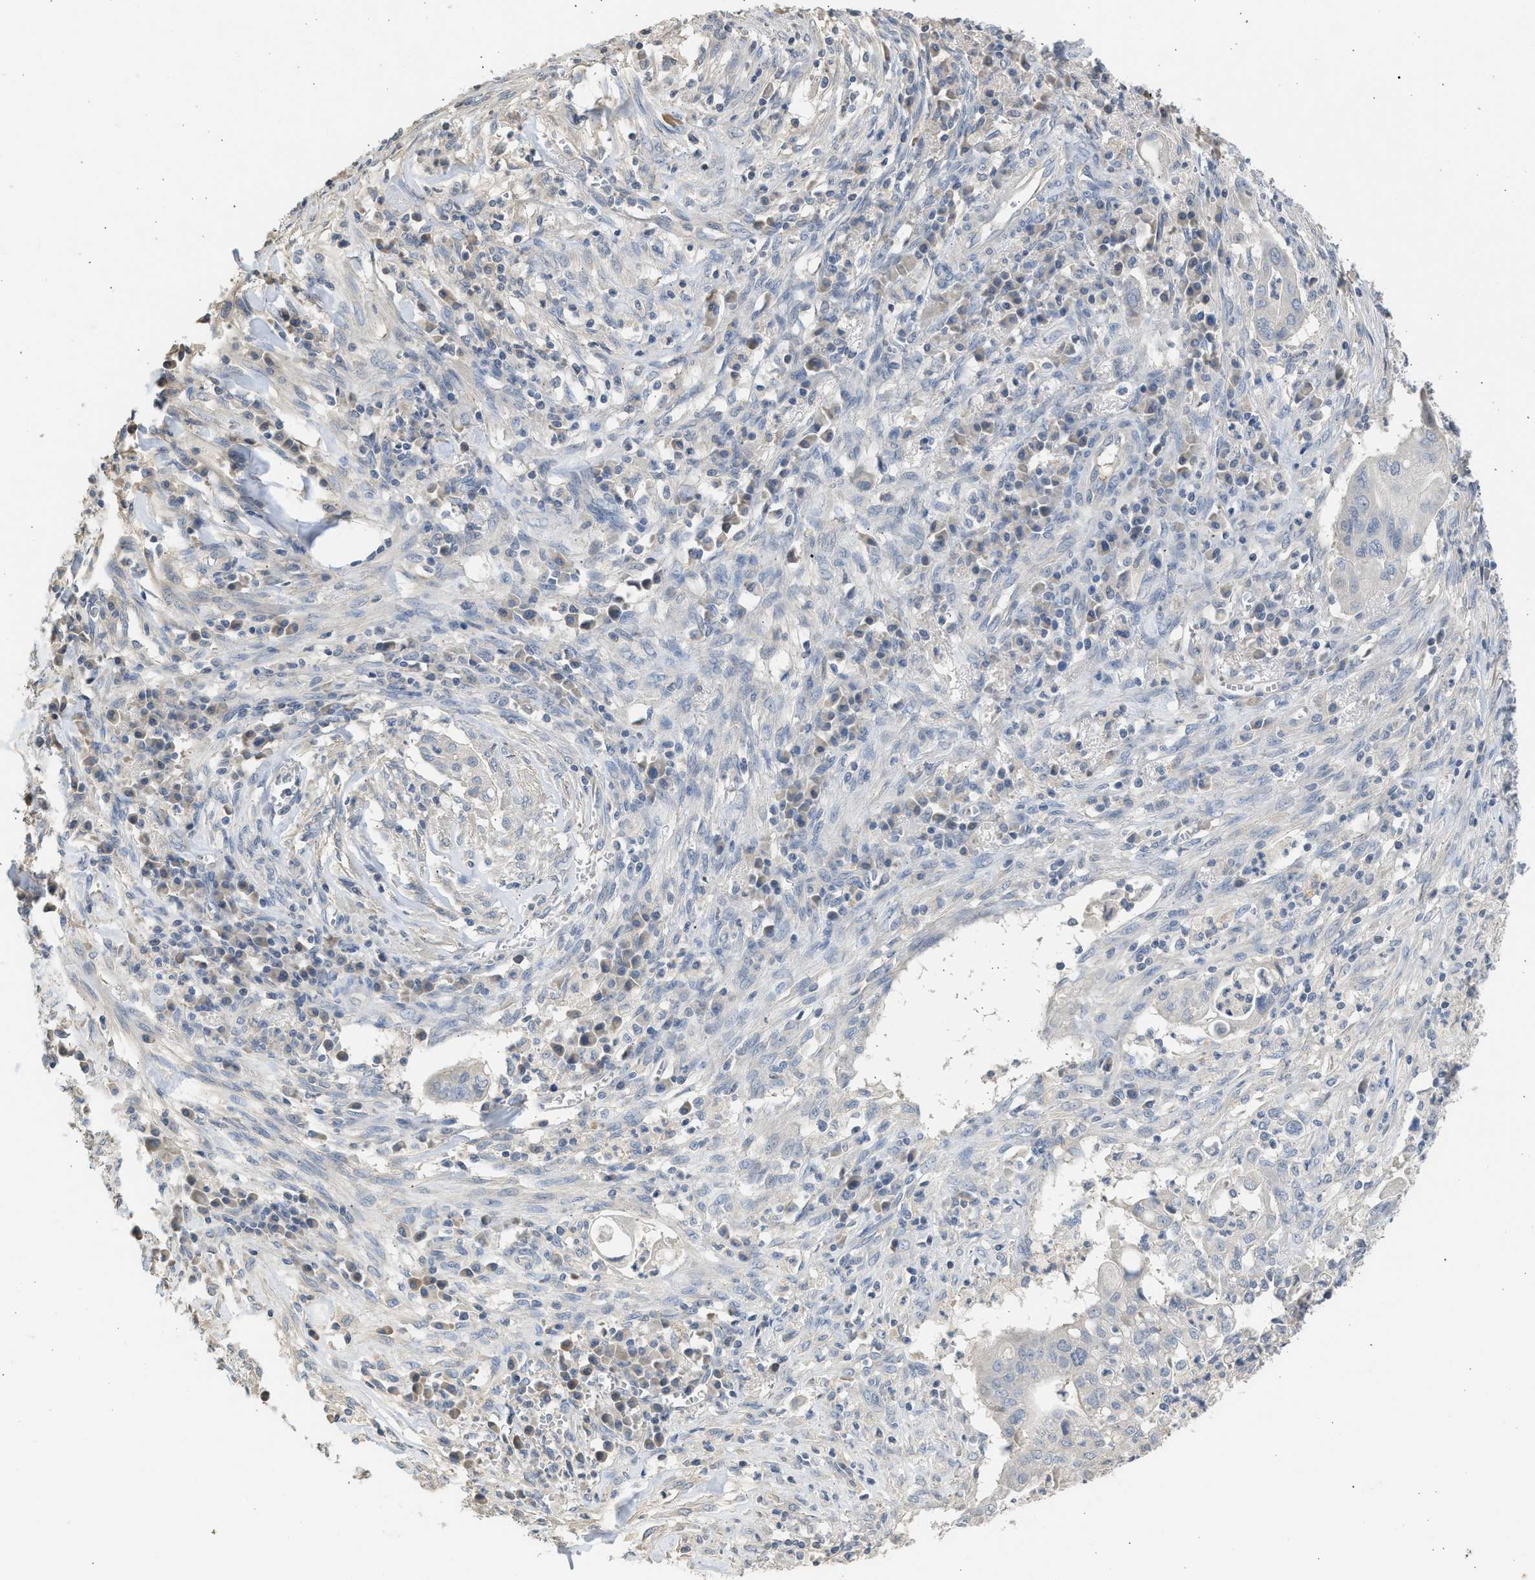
{"staining": {"intensity": "negative", "quantity": "none", "location": "none"}, "tissue": "cervical cancer", "cell_type": "Tumor cells", "image_type": "cancer", "snomed": [{"axis": "morphology", "description": "Adenocarcinoma, NOS"}, {"axis": "topography", "description": "Cervix"}], "caption": "Protein analysis of cervical cancer (adenocarcinoma) reveals no significant staining in tumor cells.", "gene": "SULT2A1", "patient": {"sex": "female", "age": 44}}